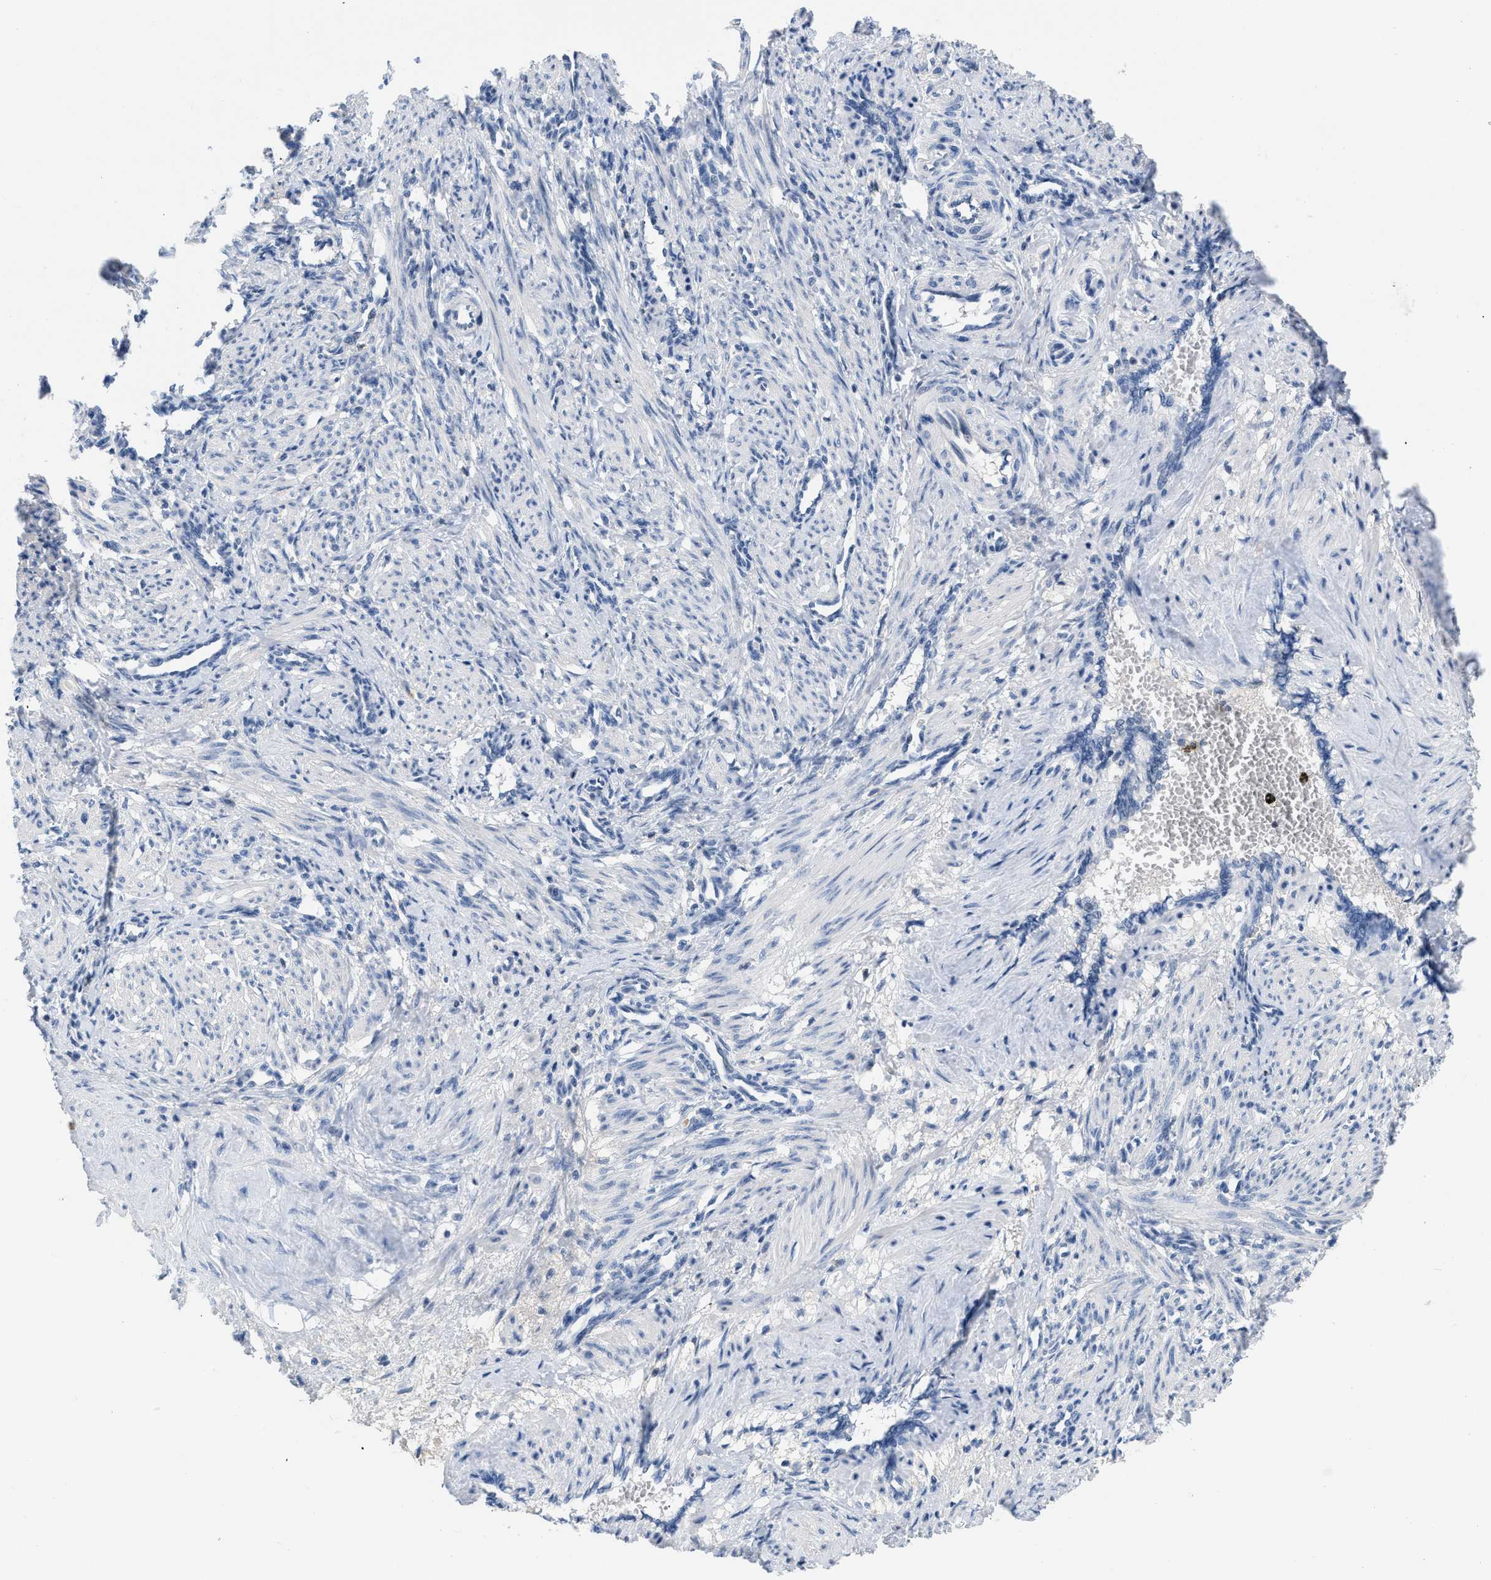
{"staining": {"intensity": "negative", "quantity": "none", "location": "none"}, "tissue": "smooth muscle", "cell_type": "Smooth muscle cells", "image_type": "normal", "snomed": [{"axis": "morphology", "description": "Normal tissue, NOS"}, {"axis": "topography", "description": "Endometrium"}], "caption": "Image shows no protein staining in smooth muscle cells of normal smooth muscle. (DAB (3,3'-diaminobenzidine) immunohistochemistry (IHC) visualized using brightfield microscopy, high magnification).", "gene": "BOLL", "patient": {"sex": "female", "age": 33}}